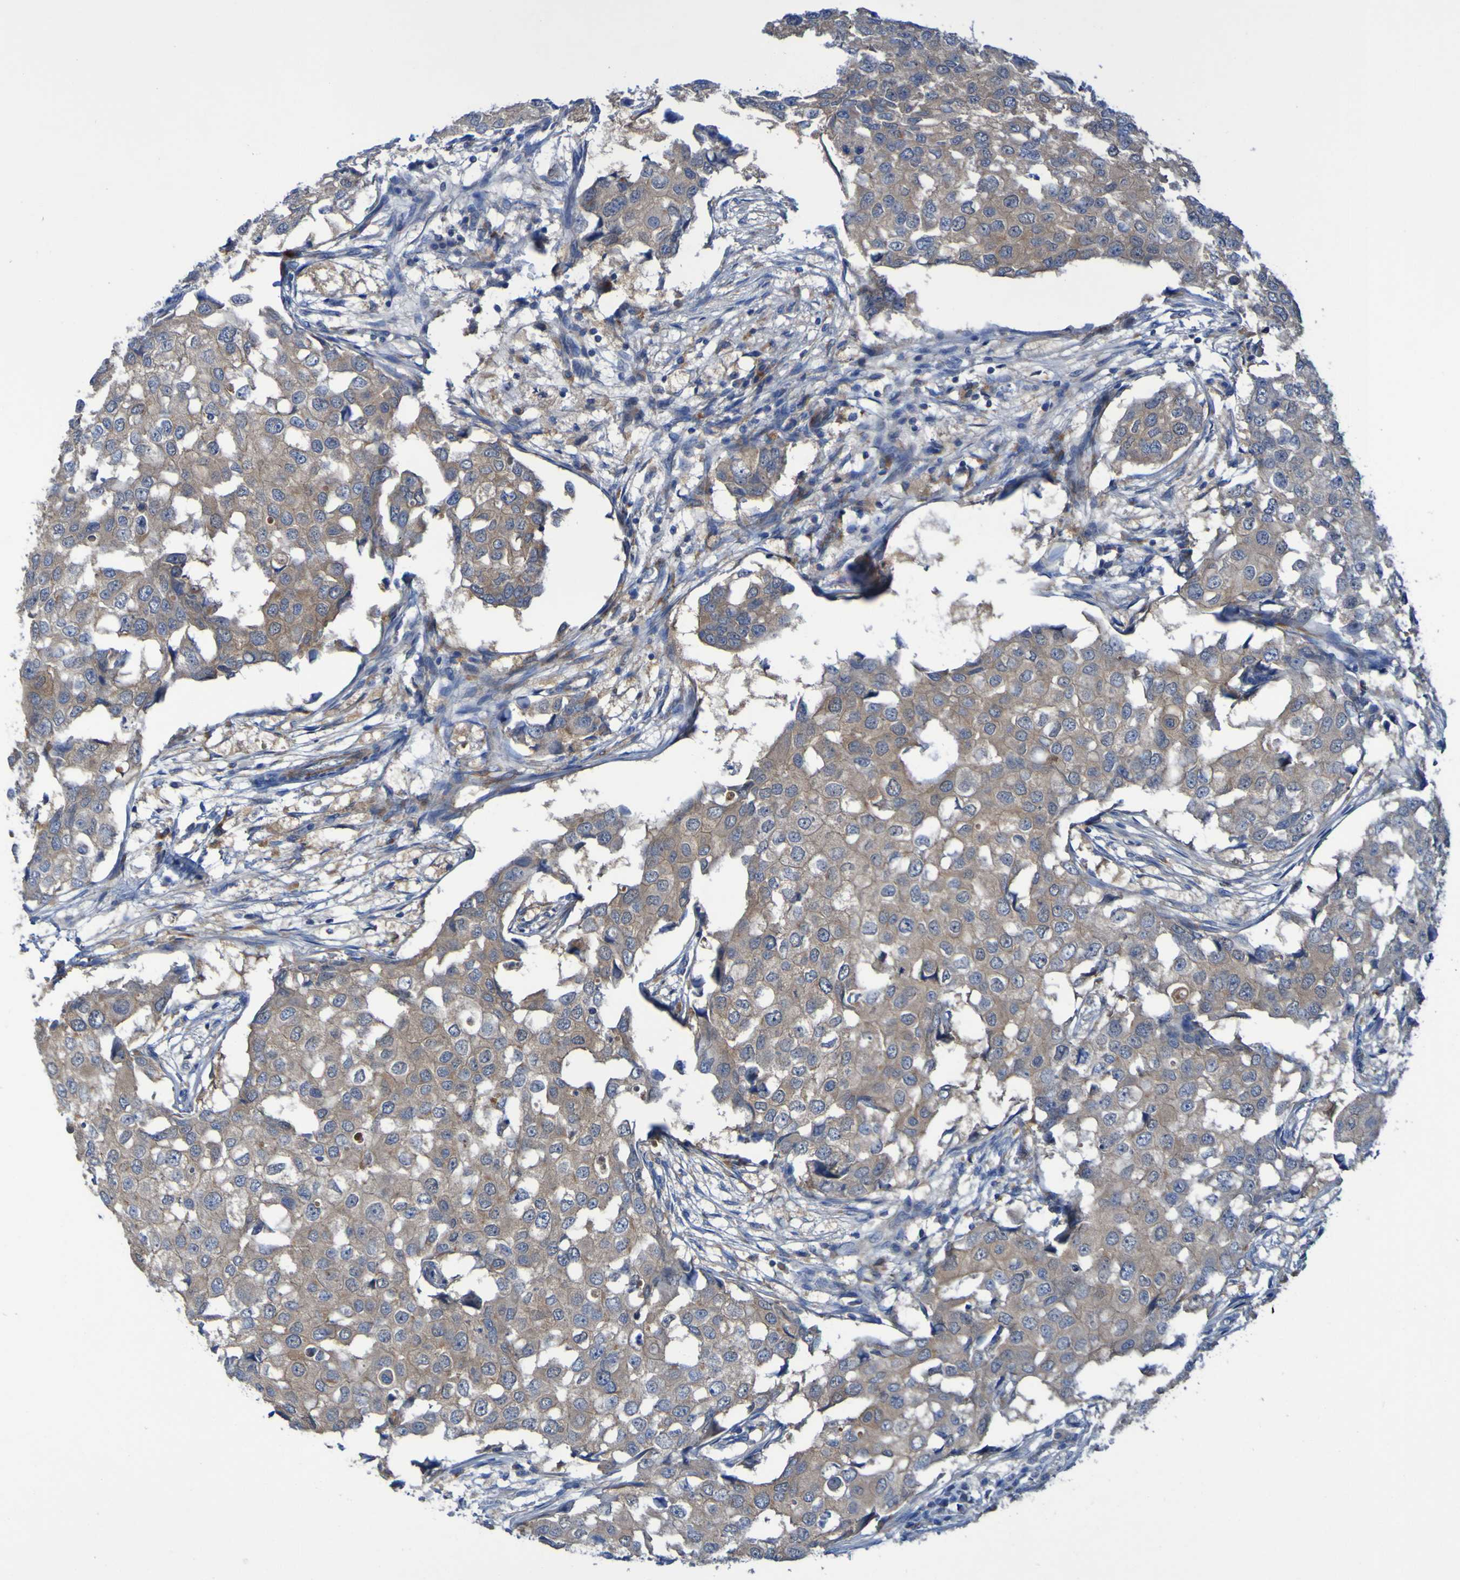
{"staining": {"intensity": "moderate", "quantity": ">75%", "location": "cytoplasmic/membranous"}, "tissue": "breast cancer", "cell_type": "Tumor cells", "image_type": "cancer", "snomed": [{"axis": "morphology", "description": "Duct carcinoma"}, {"axis": "topography", "description": "Breast"}], "caption": "Invasive ductal carcinoma (breast) was stained to show a protein in brown. There is medium levels of moderate cytoplasmic/membranous staining in approximately >75% of tumor cells. (Stains: DAB (3,3'-diaminobenzidine) in brown, nuclei in blue, Microscopy: brightfield microscopy at high magnification).", "gene": "ARHGEF16", "patient": {"sex": "female", "age": 27}}